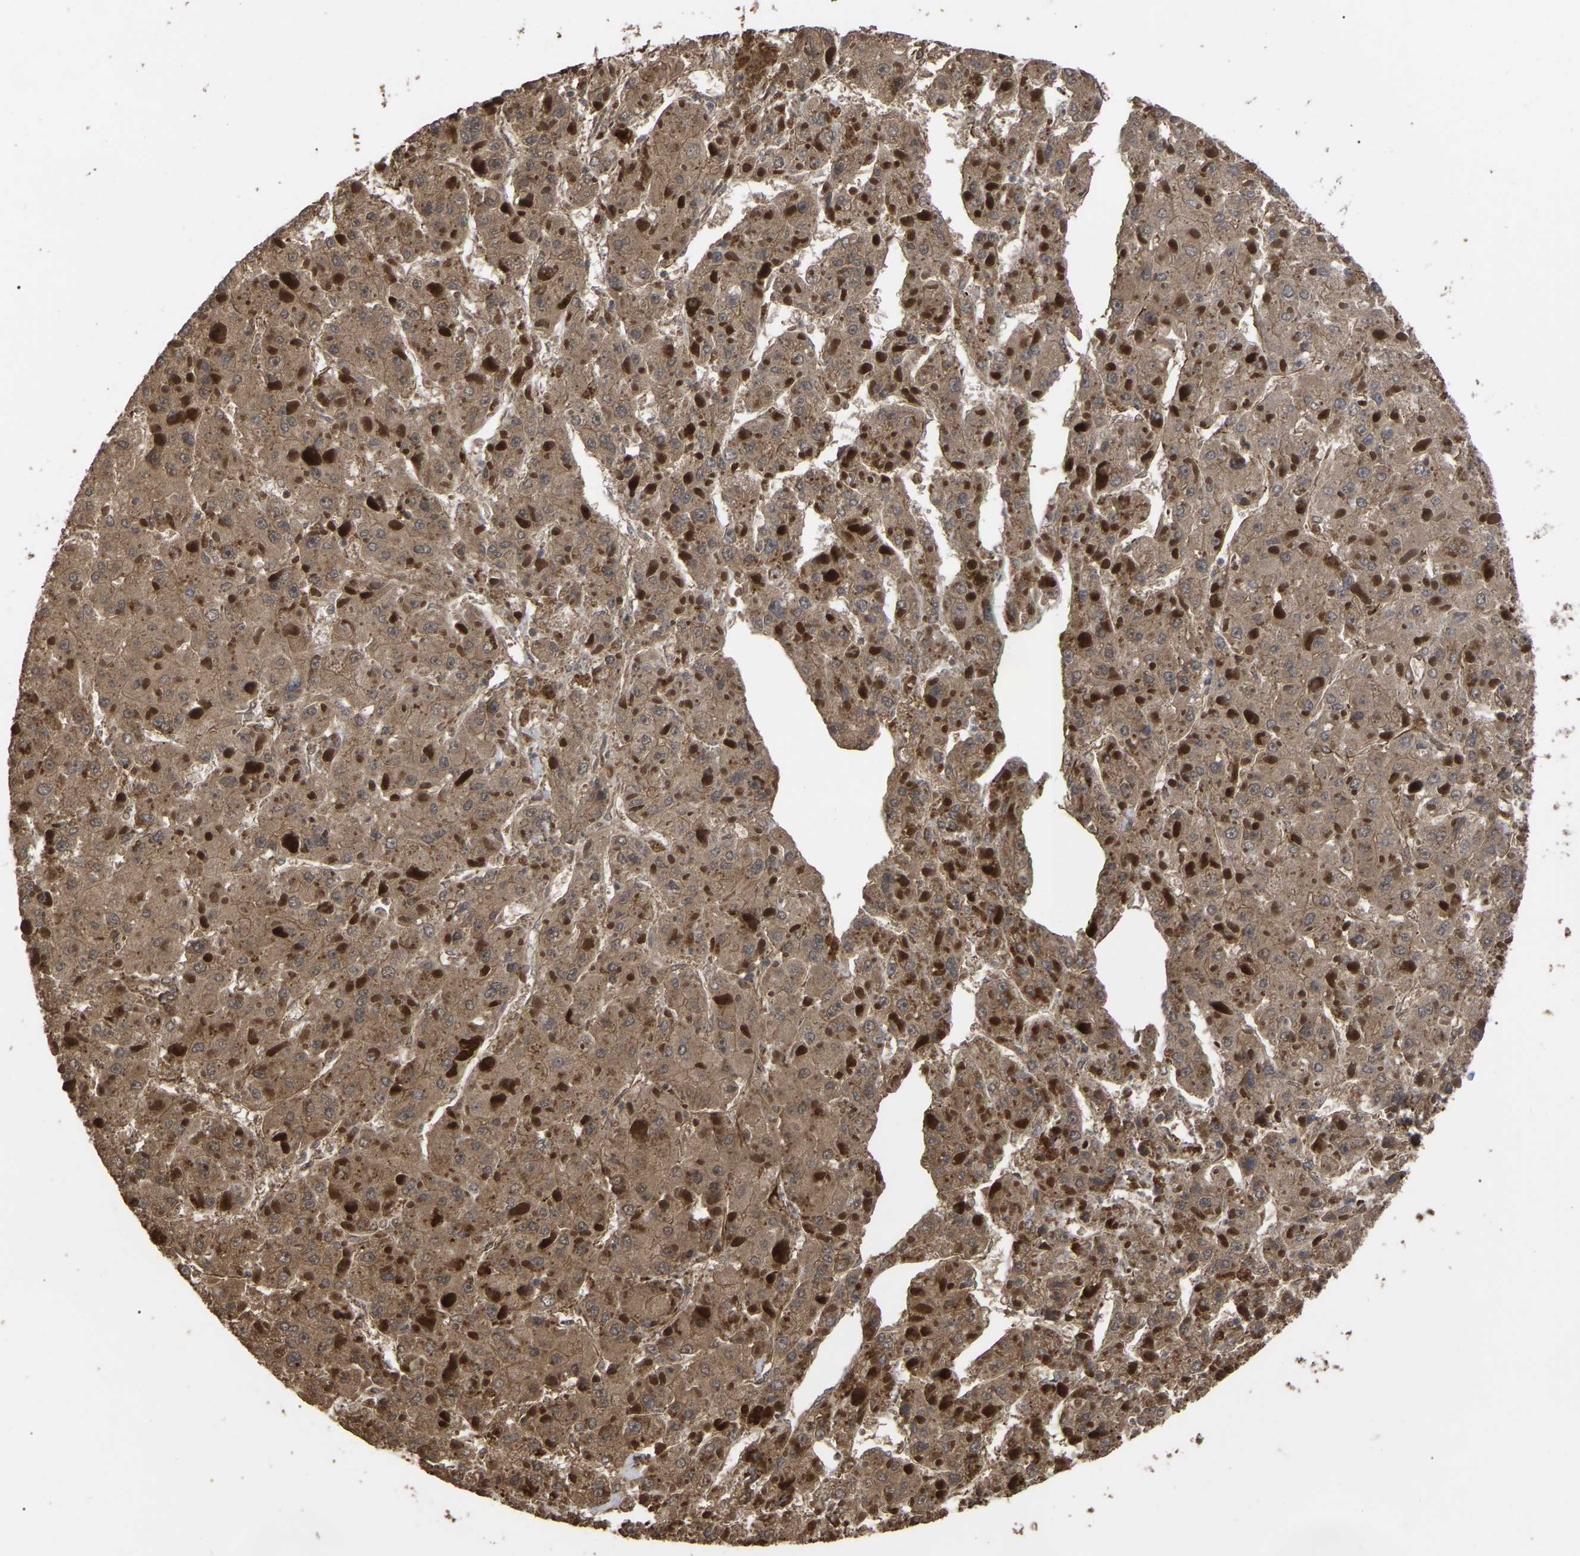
{"staining": {"intensity": "moderate", "quantity": ">75%", "location": "cytoplasmic/membranous"}, "tissue": "liver cancer", "cell_type": "Tumor cells", "image_type": "cancer", "snomed": [{"axis": "morphology", "description": "Carcinoma, Hepatocellular, NOS"}, {"axis": "topography", "description": "Liver"}], "caption": "This is a photomicrograph of immunohistochemistry (IHC) staining of liver cancer (hepatocellular carcinoma), which shows moderate staining in the cytoplasmic/membranous of tumor cells.", "gene": "FAM161B", "patient": {"sex": "female", "age": 73}}